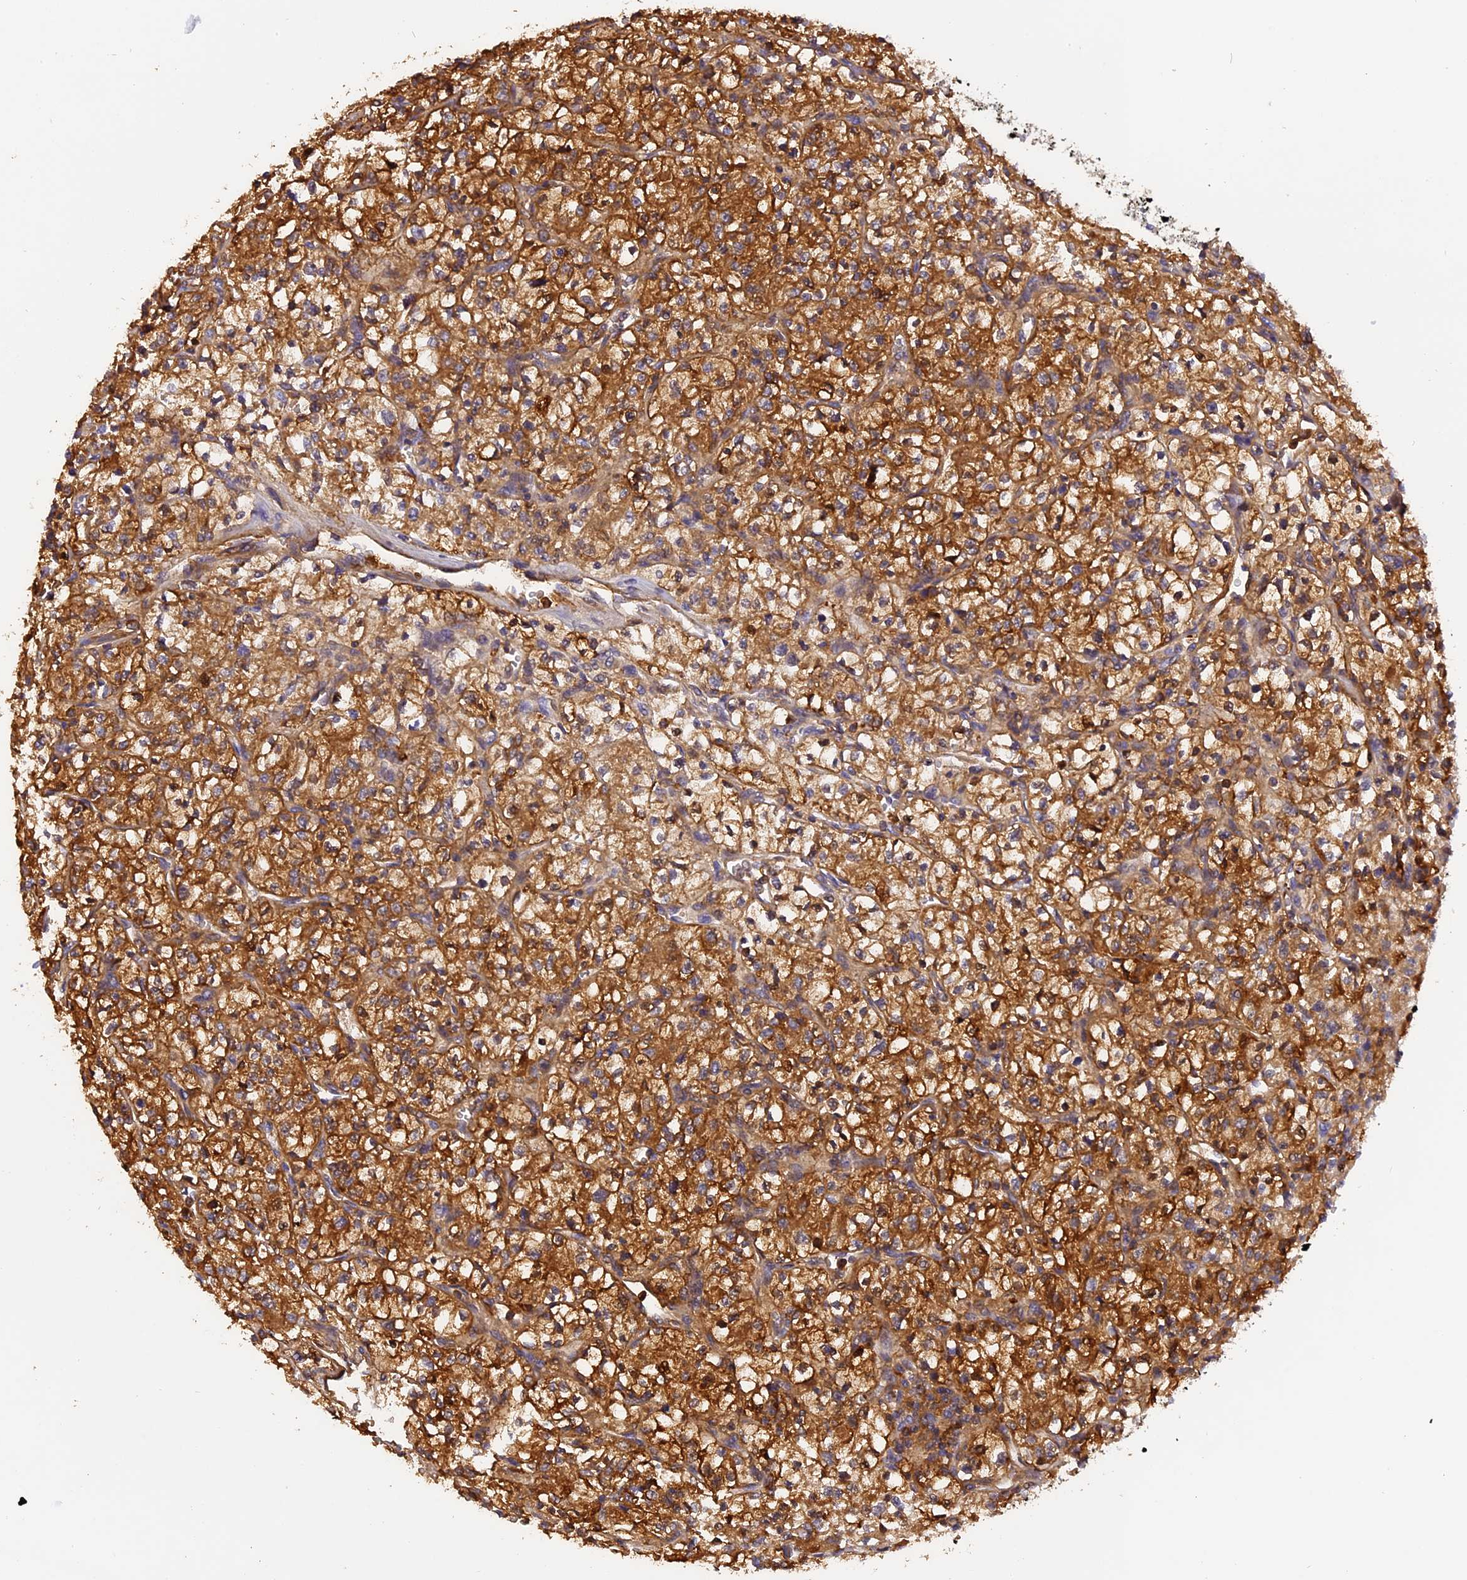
{"staining": {"intensity": "strong", "quantity": ">75%", "location": "cytoplasmic/membranous"}, "tissue": "renal cancer", "cell_type": "Tumor cells", "image_type": "cancer", "snomed": [{"axis": "morphology", "description": "Adenocarcinoma, NOS"}, {"axis": "topography", "description": "Kidney"}], "caption": "Protein analysis of renal cancer (adenocarcinoma) tissue demonstrates strong cytoplasmic/membranous staining in about >75% of tumor cells.", "gene": "STOML1", "patient": {"sex": "female", "age": 64}}